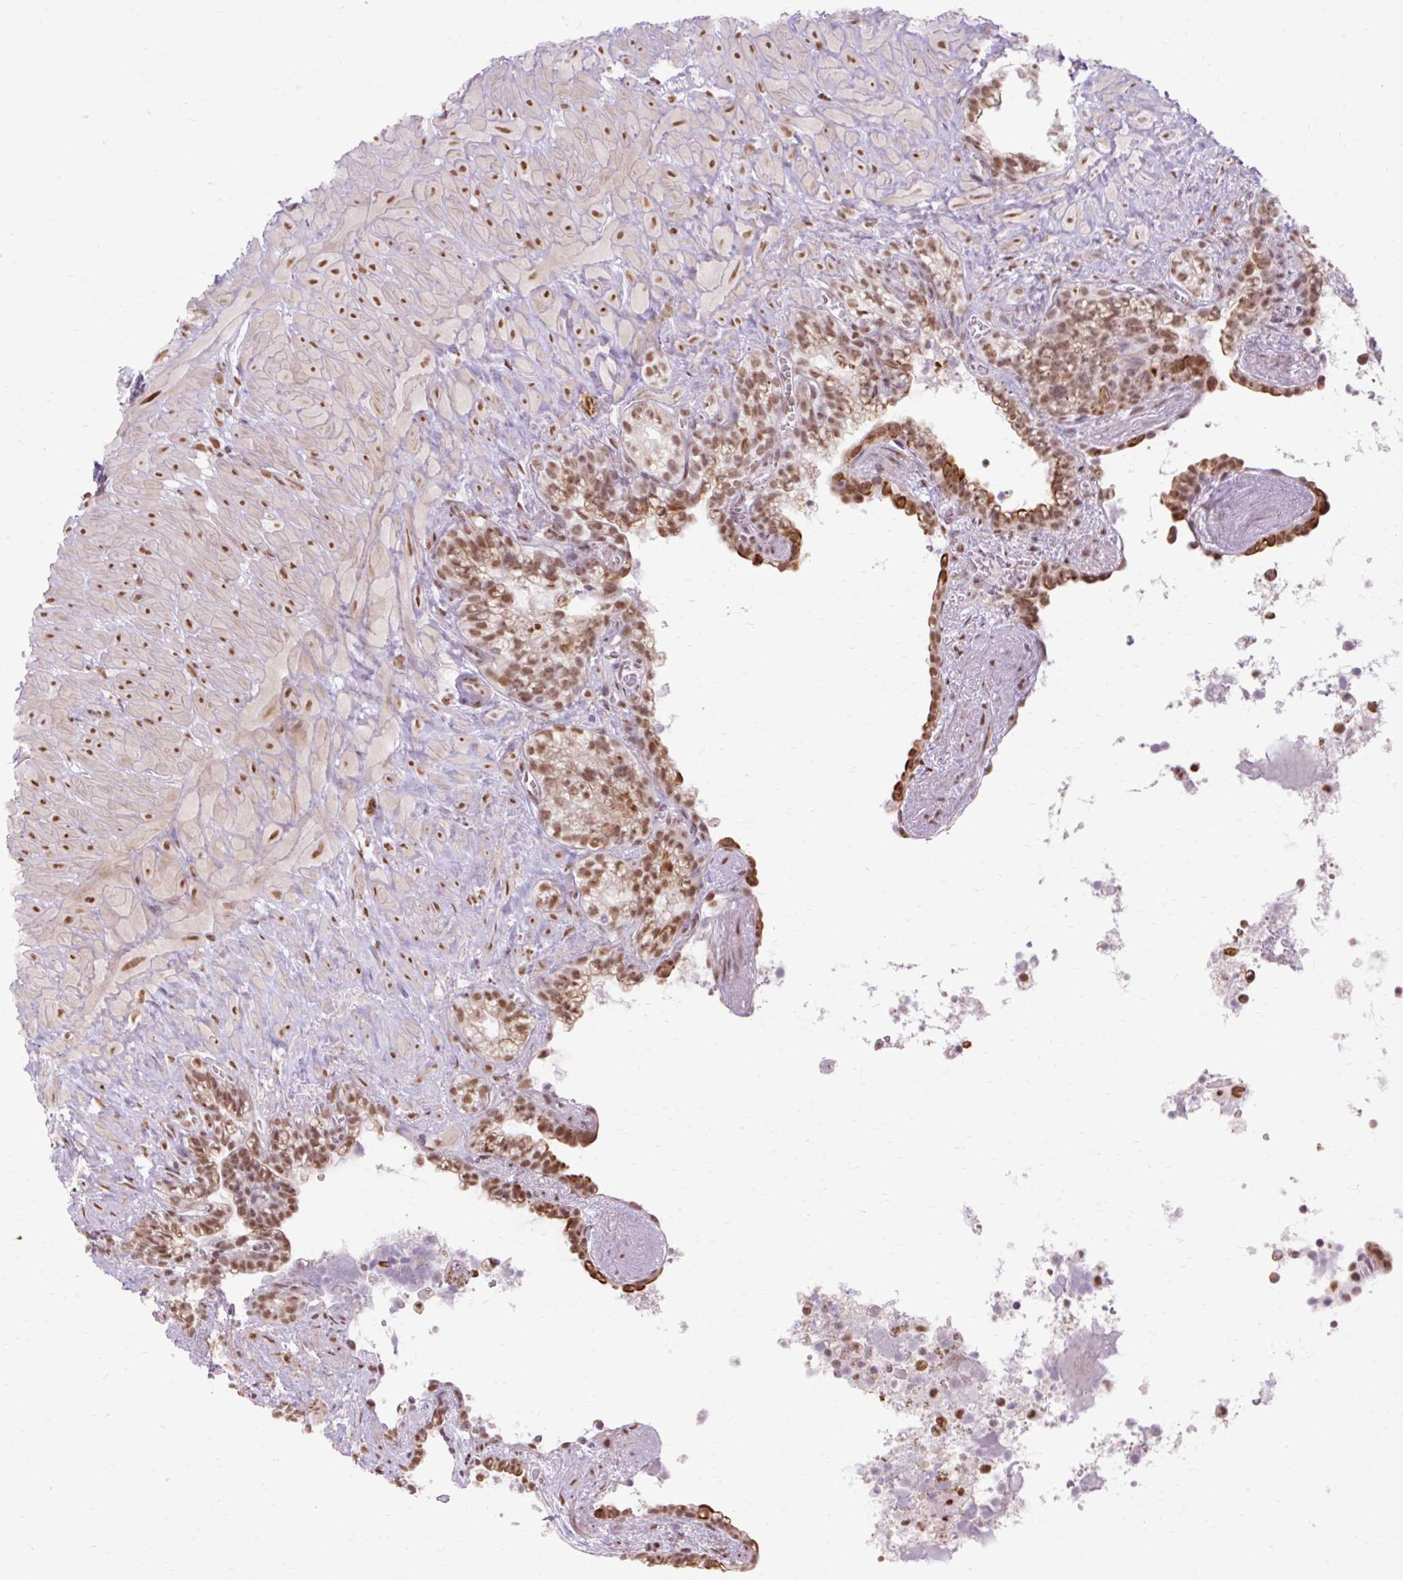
{"staining": {"intensity": "moderate", "quantity": ">75%", "location": "nuclear"}, "tissue": "seminal vesicle", "cell_type": "Glandular cells", "image_type": "normal", "snomed": [{"axis": "morphology", "description": "Normal tissue, NOS"}, {"axis": "topography", "description": "Seminal veicle"}], "caption": "About >75% of glandular cells in unremarkable seminal vesicle display moderate nuclear protein expression as visualized by brown immunohistochemical staining.", "gene": "ENSG00000261832", "patient": {"sex": "male", "age": 76}}